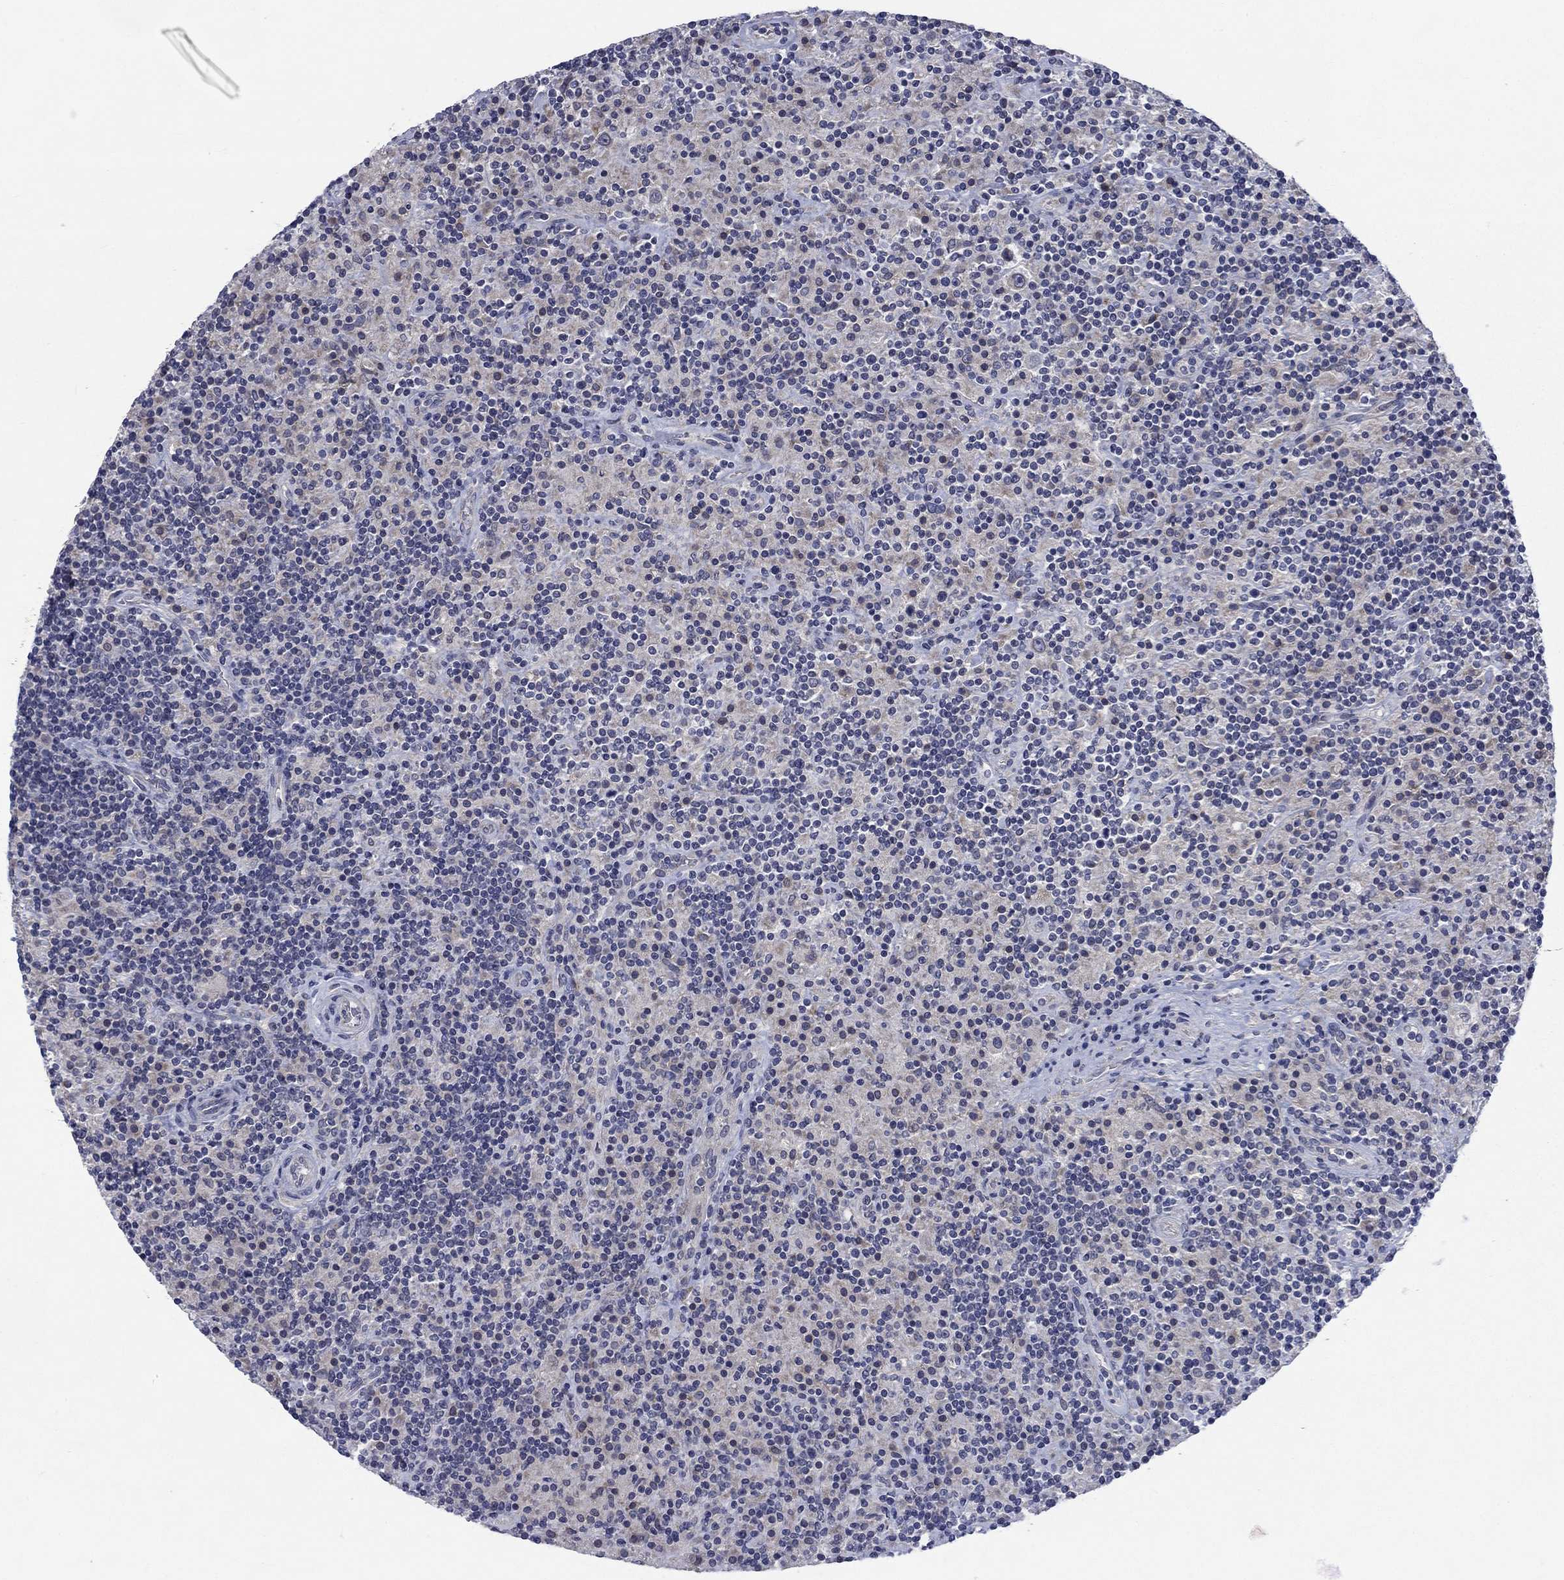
{"staining": {"intensity": "negative", "quantity": "none", "location": "none"}, "tissue": "lymphoma", "cell_type": "Tumor cells", "image_type": "cancer", "snomed": [{"axis": "morphology", "description": "Hodgkin's disease, NOS"}, {"axis": "topography", "description": "Lymph node"}], "caption": "This is an IHC micrograph of Hodgkin's disease. There is no positivity in tumor cells.", "gene": "CACNA1A", "patient": {"sex": "male", "age": 70}}